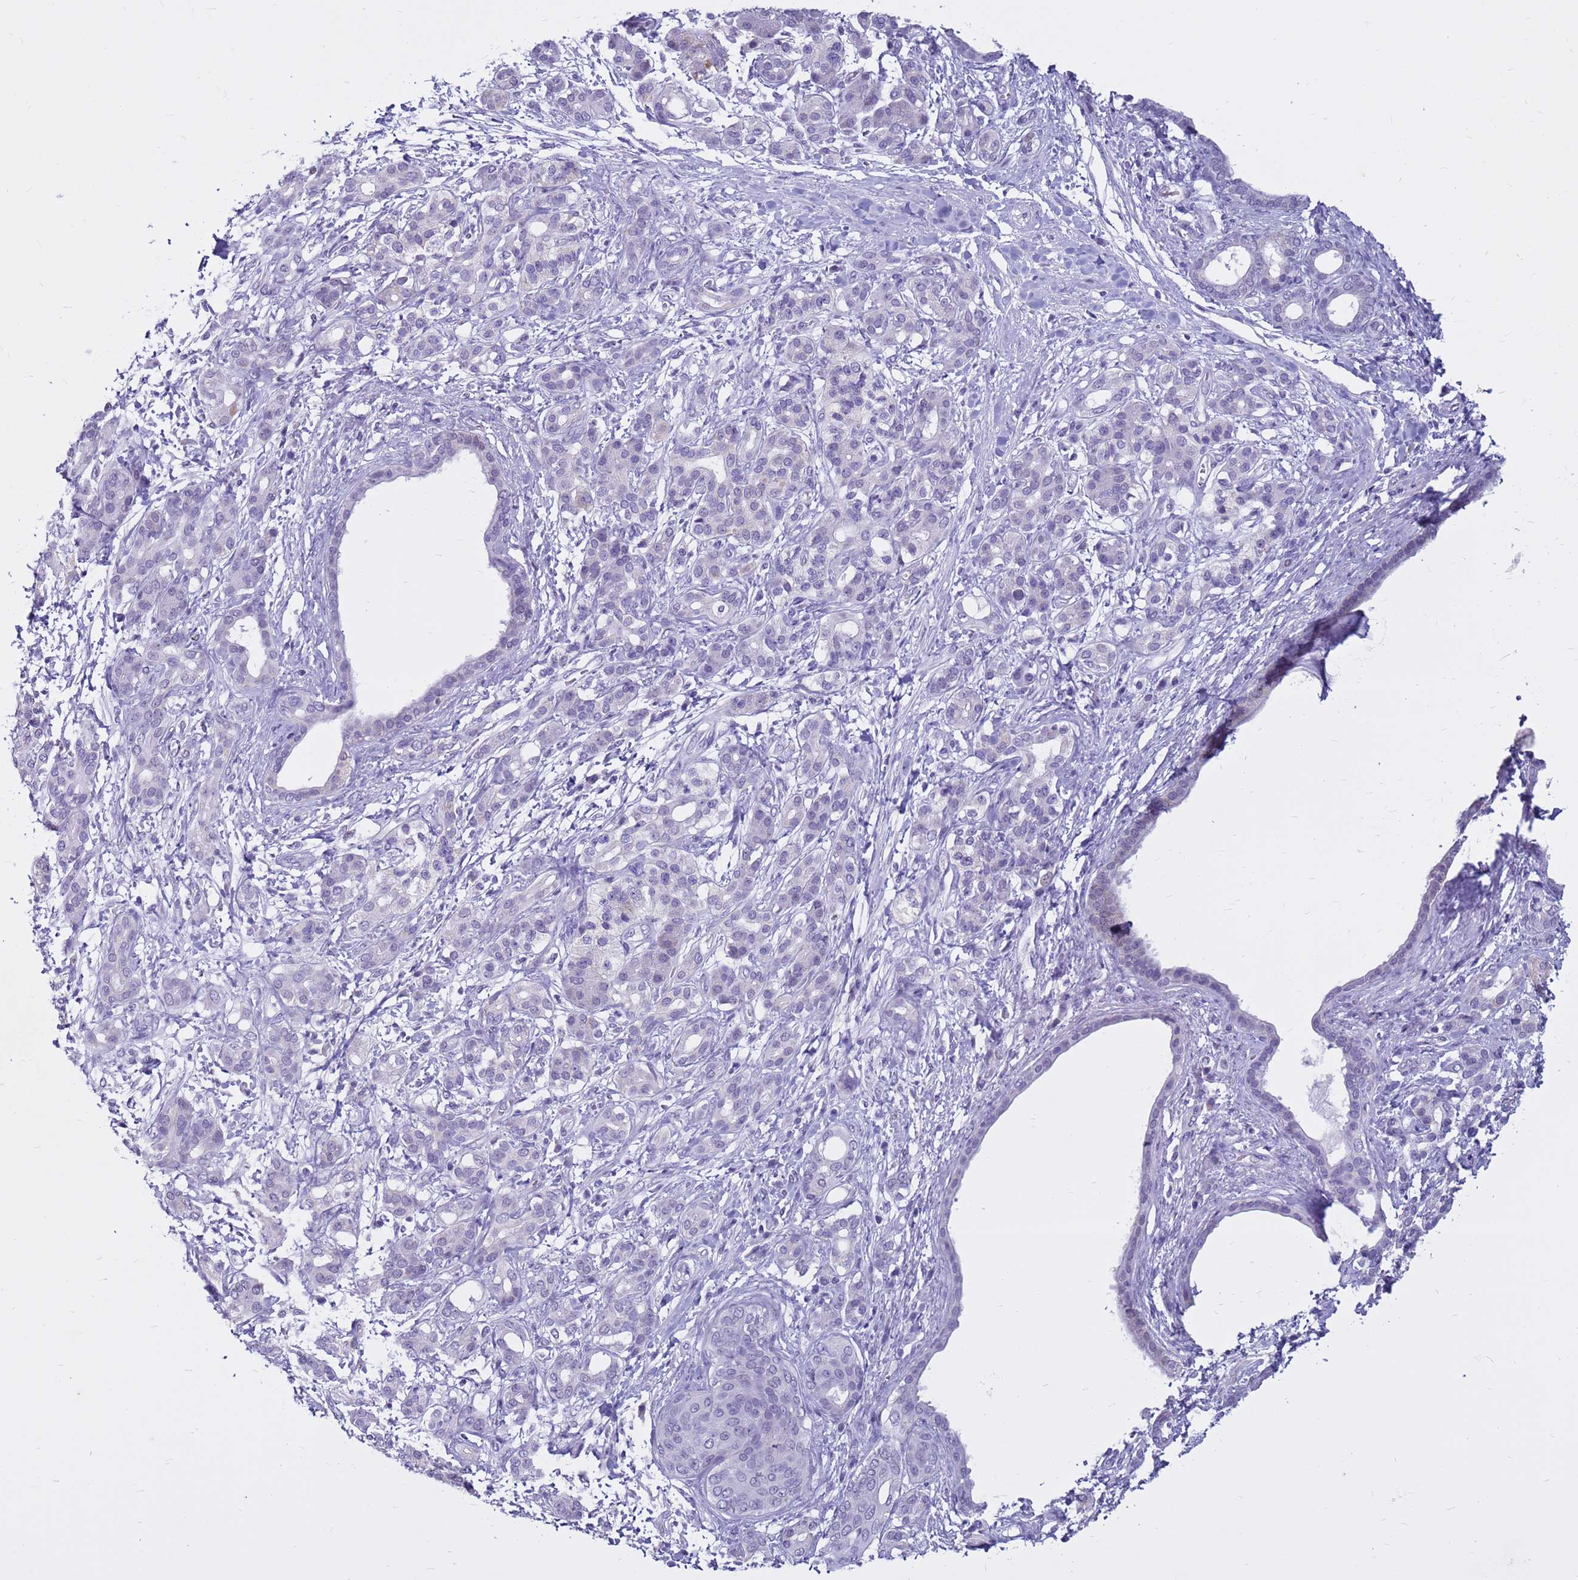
{"staining": {"intensity": "negative", "quantity": "none", "location": "none"}, "tissue": "pancreatic cancer", "cell_type": "Tumor cells", "image_type": "cancer", "snomed": [{"axis": "morphology", "description": "Adenocarcinoma, NOS"}, {"axis": "topography", "description": "Pancreas"}], "caption": "A histopathology image of pancreatic adenocarcinoma stained for a protein reveals no brown staining in tumor cells. (Stains: DAB IHC with hematoxylin counter stain, Microscopy: brightfield microscopy at high magnification).", "gene": "CDK2AP2", "patient": {"sex": "female", "age": 55}}